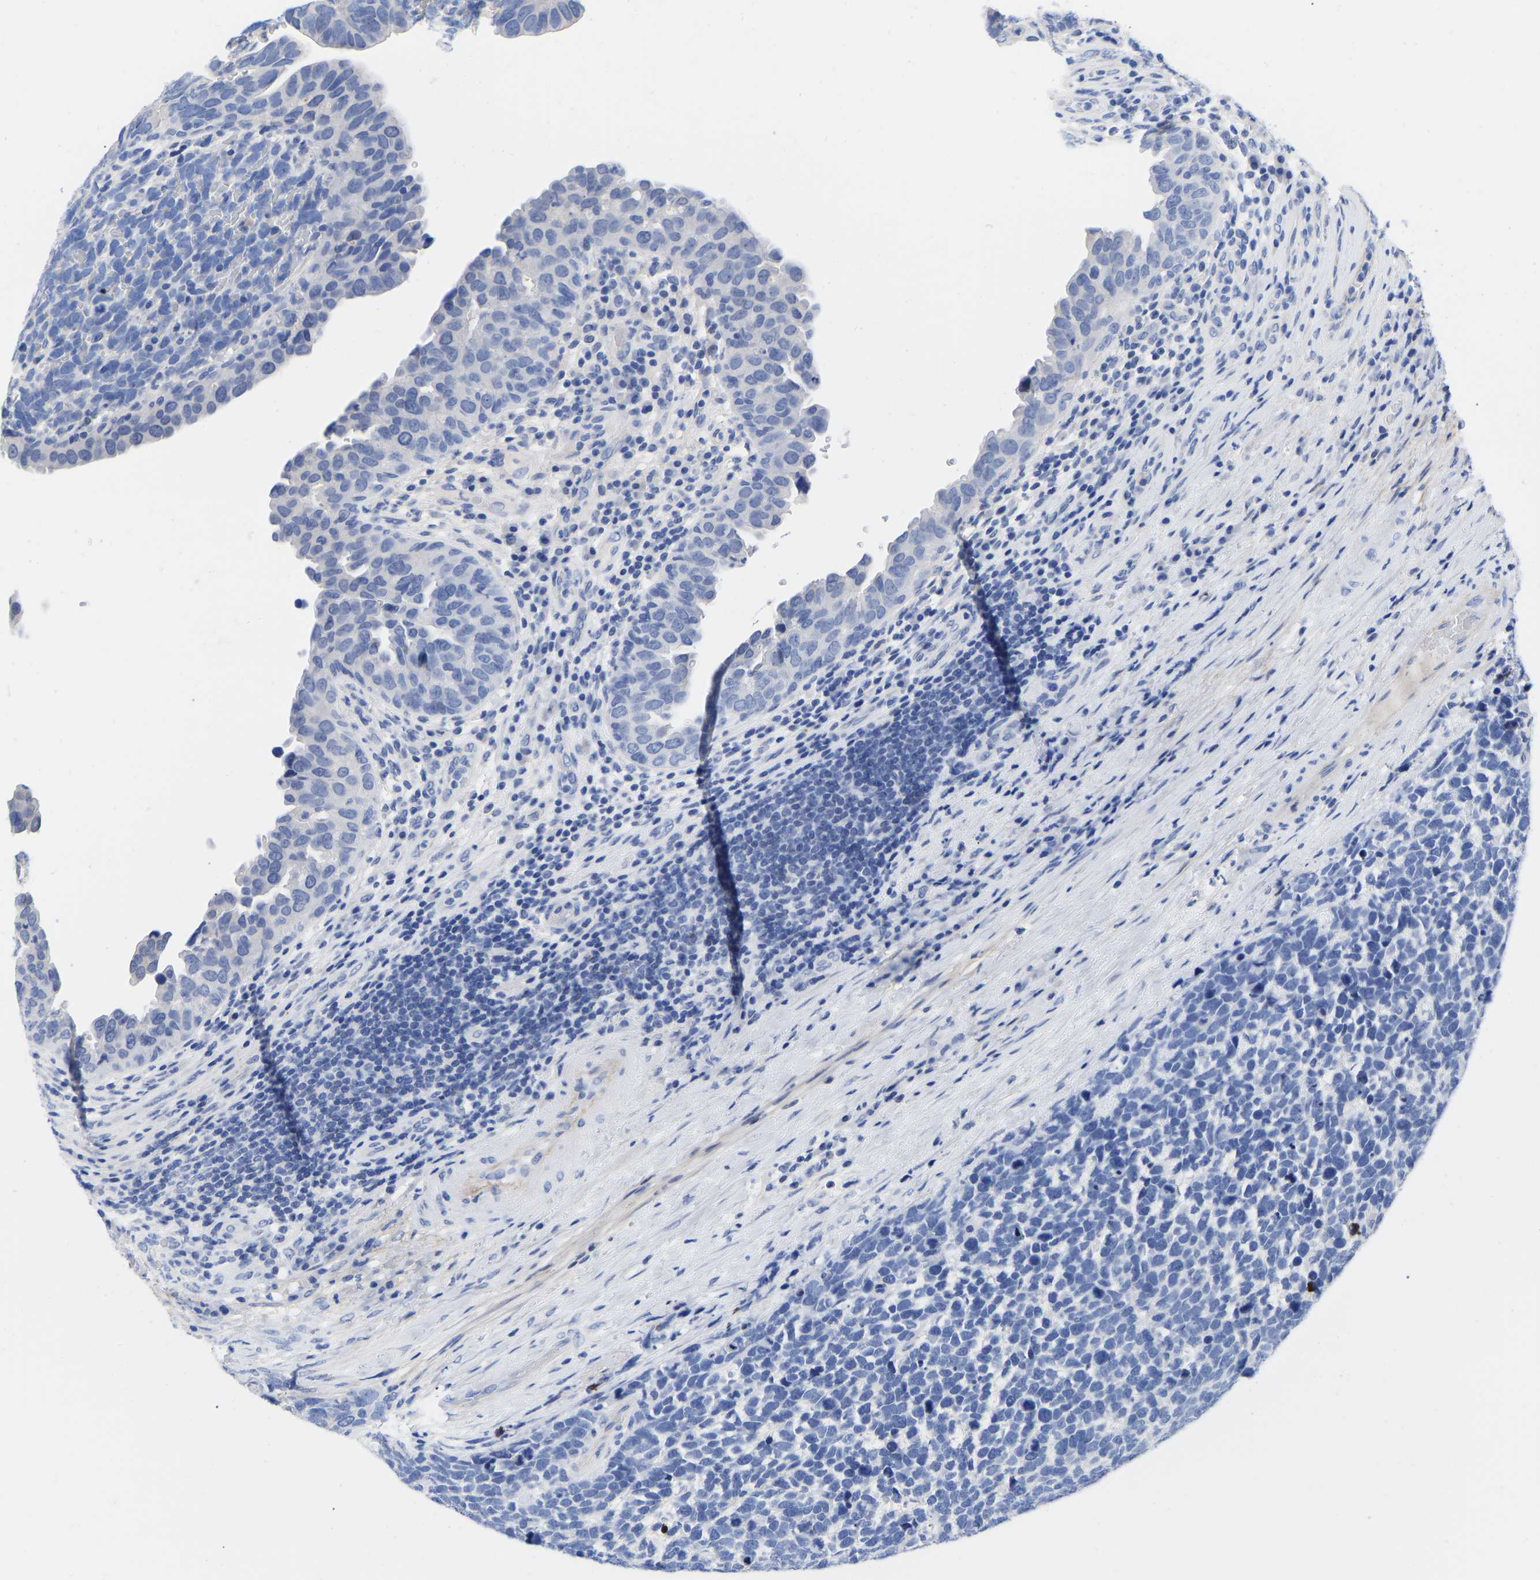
{"staining": {"intensity": "negative", "quantity": "none", "location": "none"}, "tissue": "urothelial cancer", "cell_type": "Tumor cells", "image_type": "cancer", "snomed": [{"axis": "morphology", "description": "Urothelial carcinoma, High grade"}, {"axis": "topography", "description": "Urinary bladder"}], "caption": "The photomicrograph shows no staining of tumor cells in high-grade urothelial carcinoma.", "gene": "GPA33", "patient": {"sex": "female", "age": 82}}